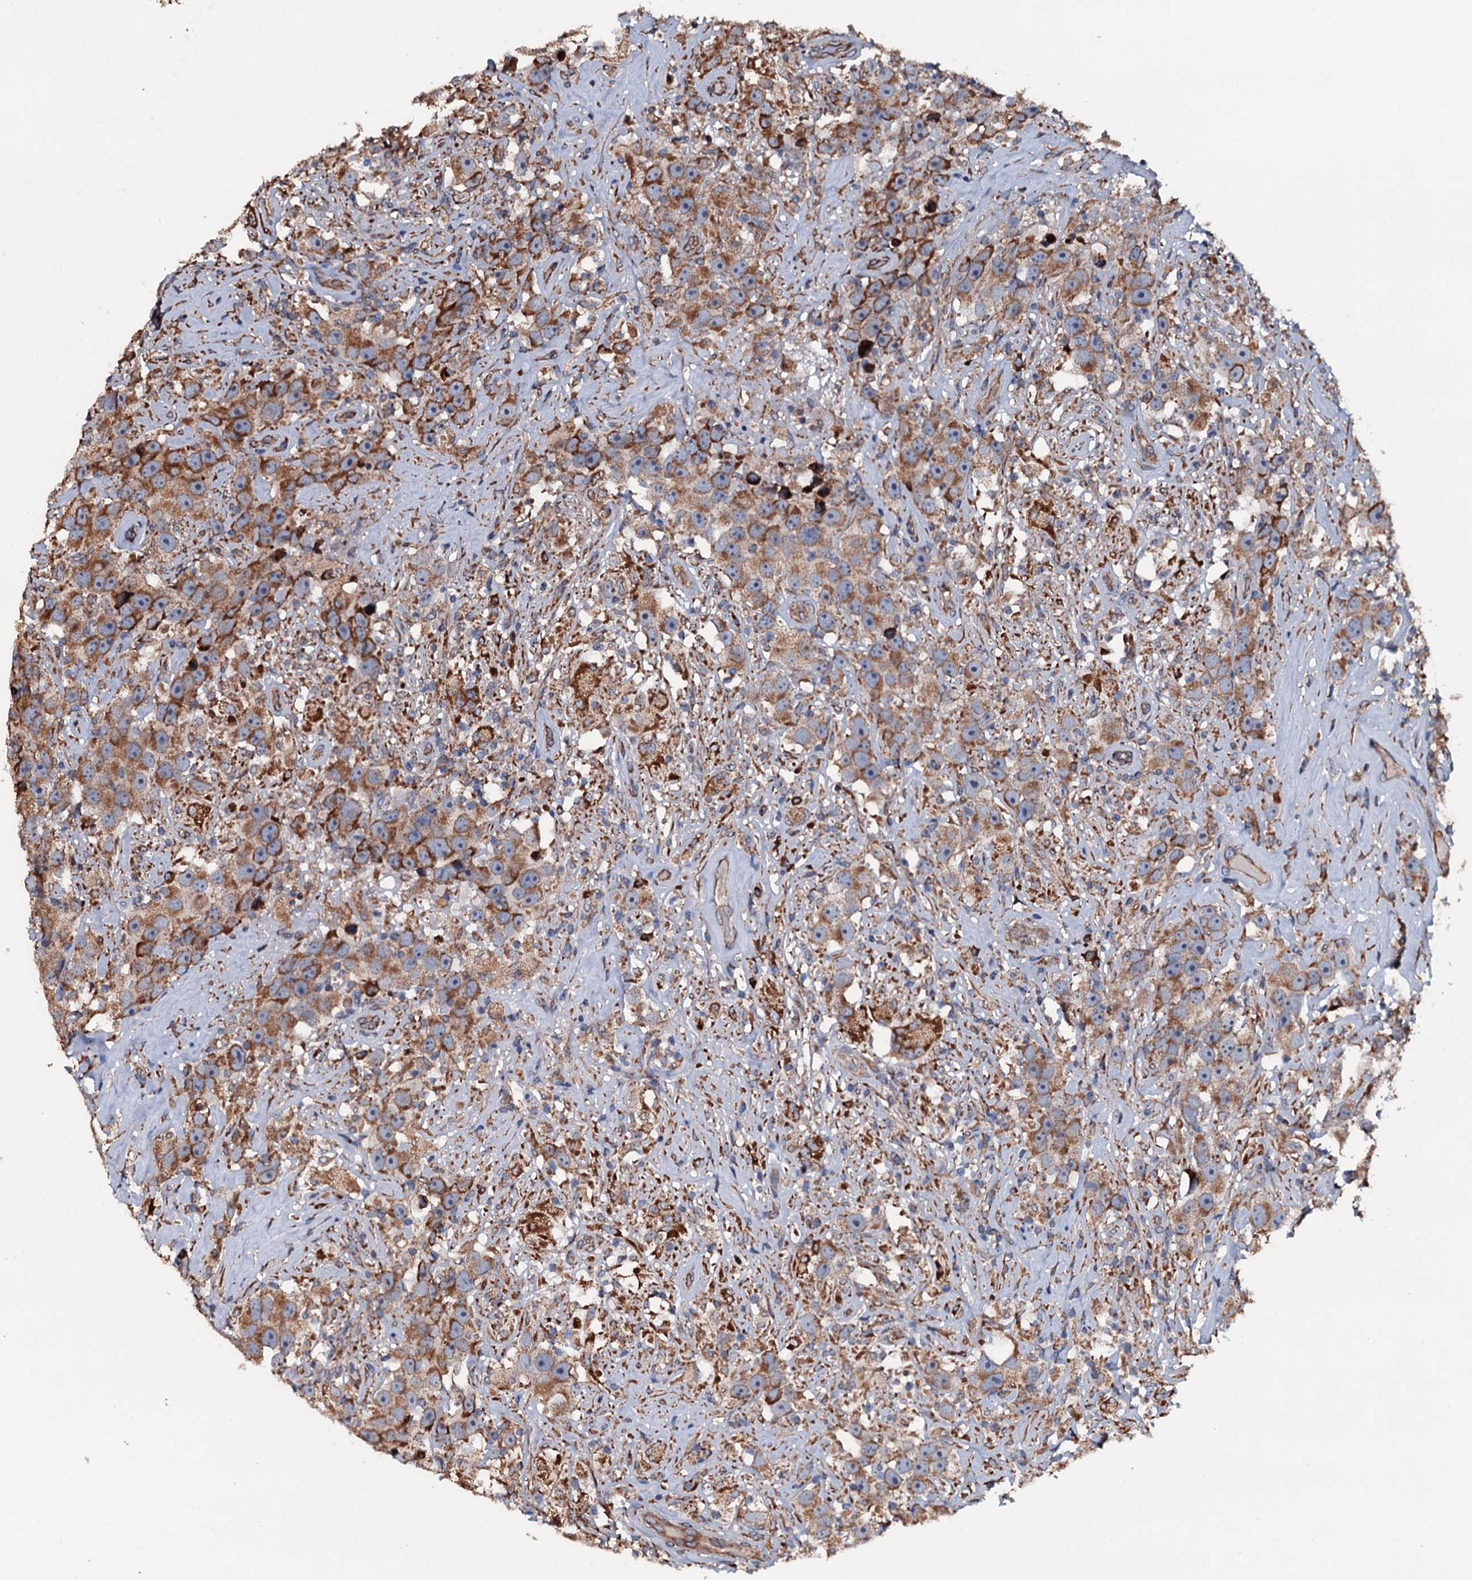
{"staining": {"intensity": "moderate", "quantity": ">75%", "location": "cytoplasmic/membranous"}, "tissue": "testis cancer", "cell_type": "Tumor cells", "image_type": "cancer", "snomed": [{"axis": "morphology", "description": "Seminoma, NOS"}, {"axis": "topography", "description": "Testis"}], "caption": "Protein expression analysis of testis cancer reveals moderate cytoplasmic/membranous staining in about >75% of tumor cells.", "gene": "RAB12", "patient": {"sex": "male", "age": 49}}